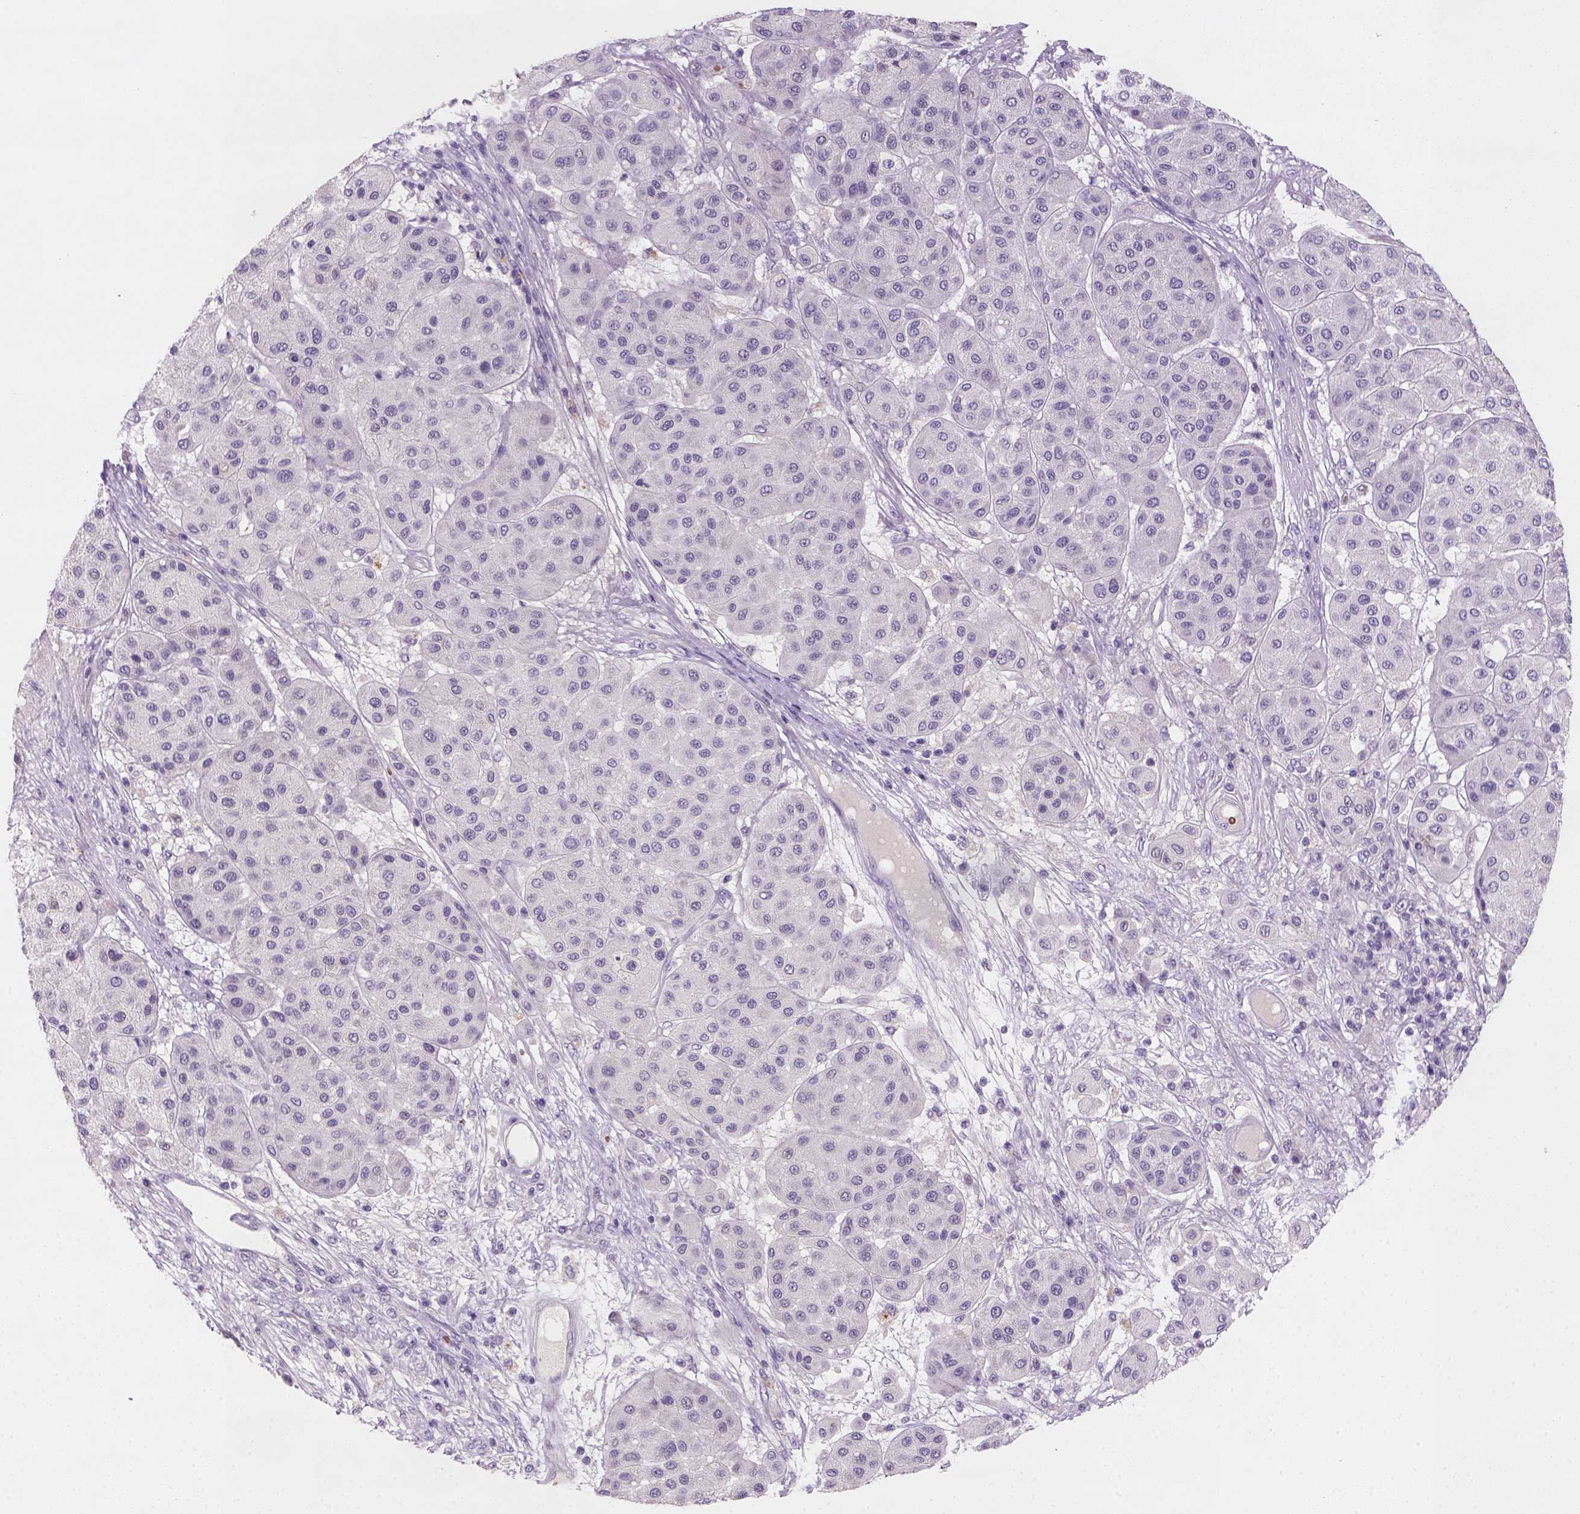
{"staining": {"intensity": "negative", "quantity": "none", "location": "none"}, "tissue": "melanoma", "cell_type": "Tumor cells", "image_type": "cancer", "snomed": [{"axis": "morphology", "description": "Malignant melanoma, Metastatic site"}, {"axis": "topography", "description": "Smooth muscle"}], "caption": "IHC photomicrograph of melanoma stained for a protein (brown), which exhibits no expression in tumor cells.", "gene": "ZMAT4", "patient": {"sex": "male", "age": 41}}